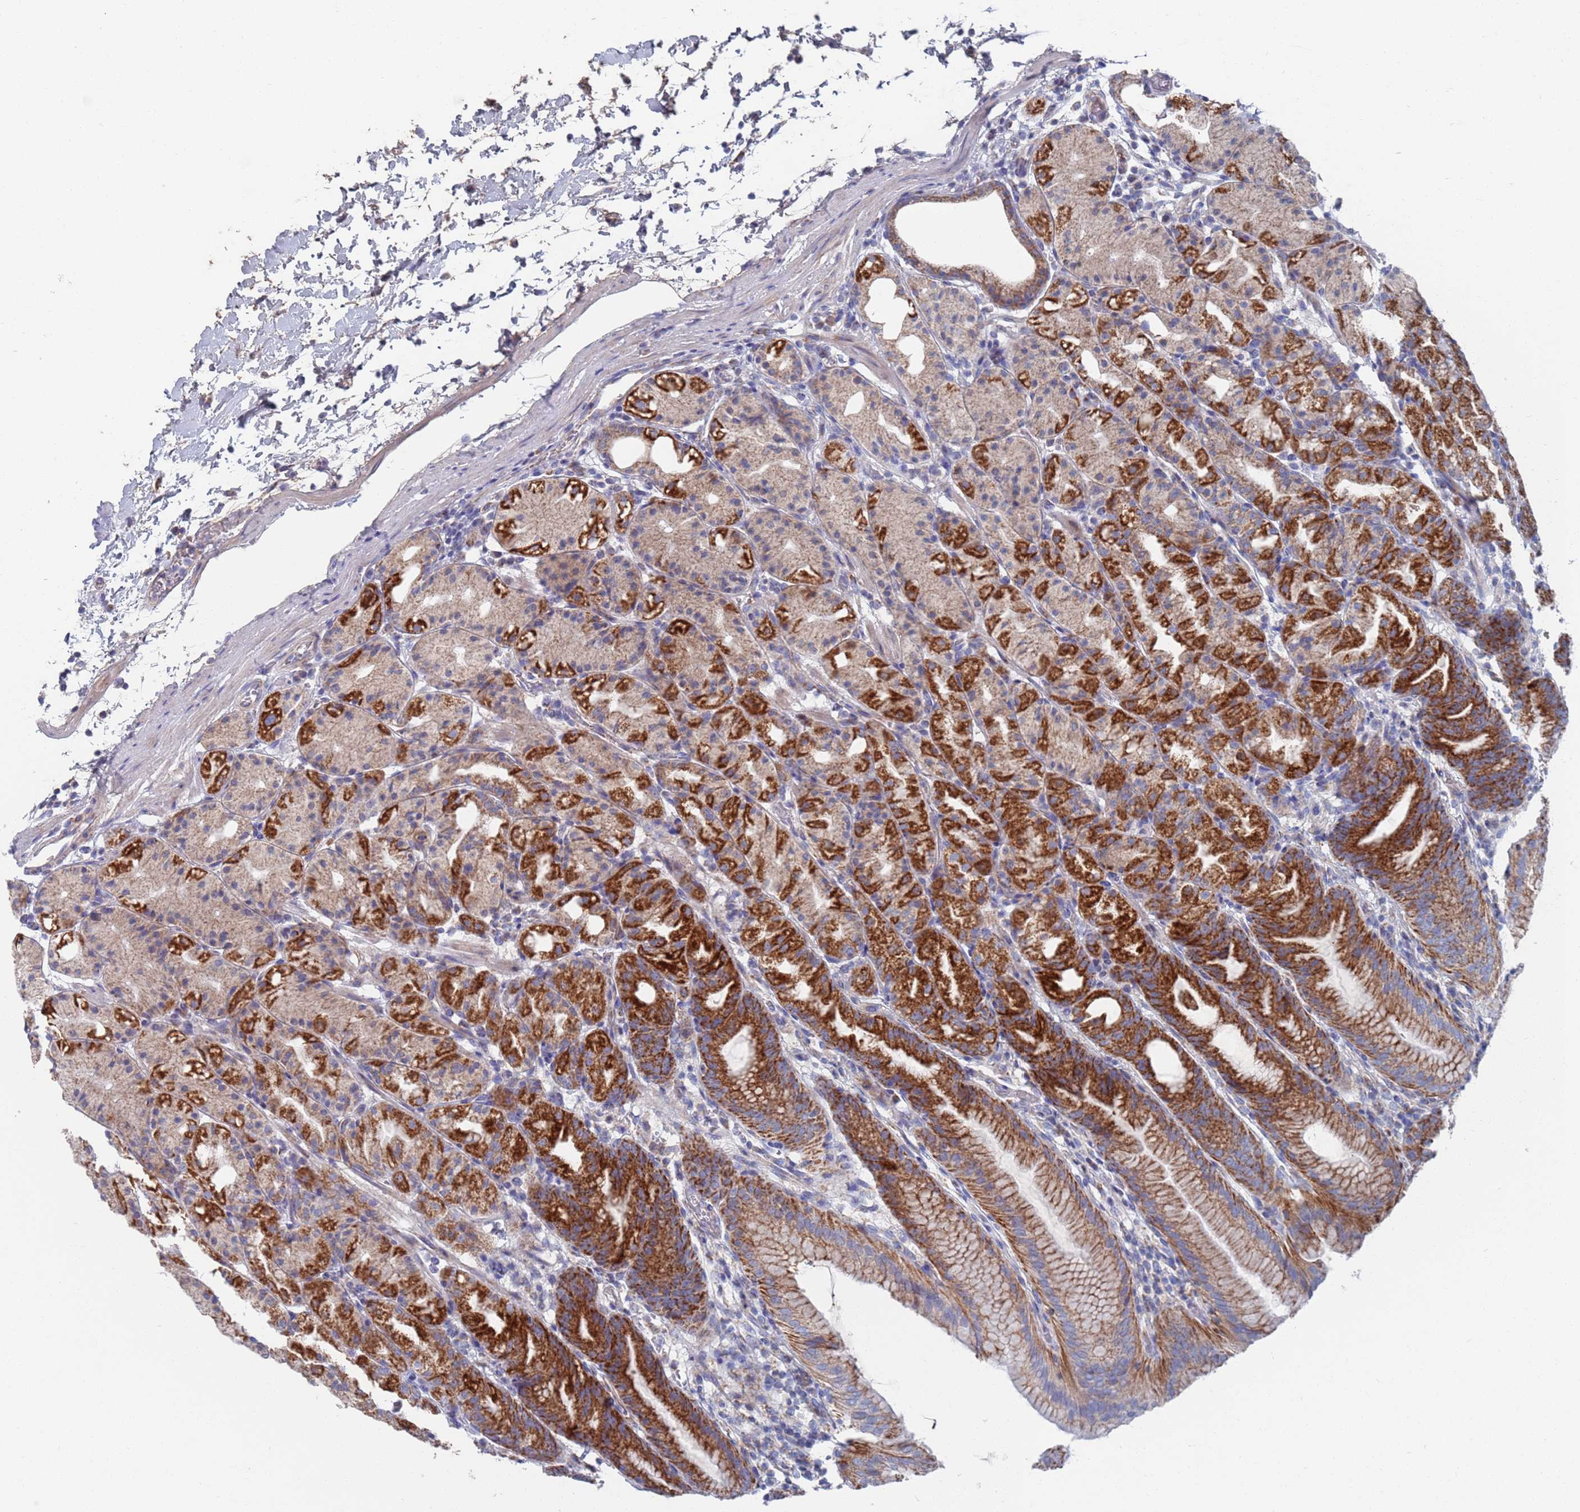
{"staining": {"intensity": "strong", "quantity": ">75%", "location": "cytoplasmic/membranous"}, "tissue": "stomach", "cell_type": "Glandular cells", "image_type": "normal", "snomed": [{"axis": "morphology", "description": "Normal tissue, NOS"}, {"axis": "topography", "description": "Stomach, upper"}], "caption": "High-power microscopy captured an immunohistochemistry (IHC) photomicrograph of benign stomach, revealing strong cytoplasmic/membranous staining in about >75% of glandular cells. (IHC, brightfield microscopy, high magnification).", "gene": "MRPL22", "patient": {"sex": "male", "age": 48}}